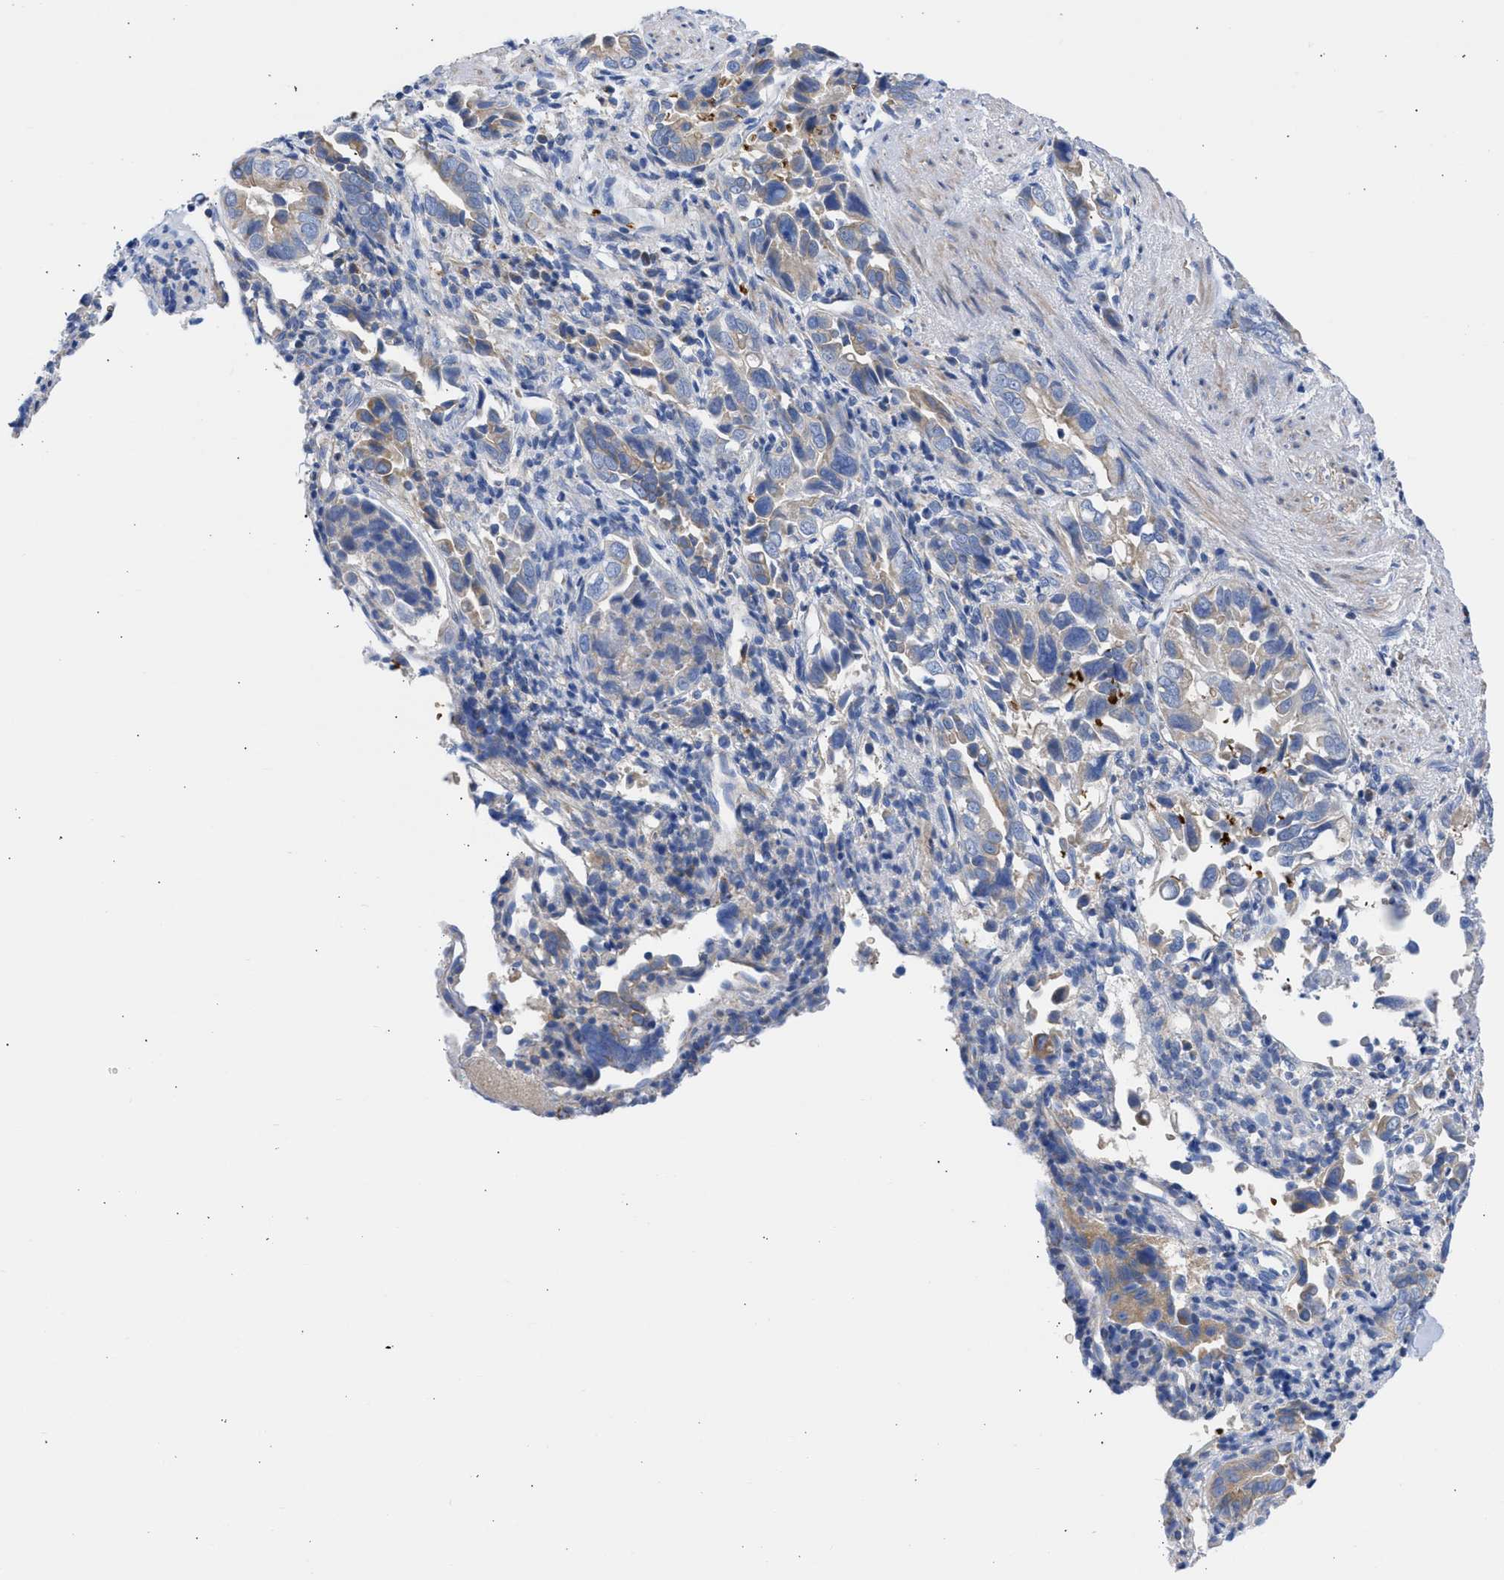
{"staining": {"intensity": "moderate", "quantity": "<25%", "location": "cytoplasmic/membranous"}, "tissue": "liver cancer", "cell_type": "Tumor cells", "image_type": "cancer", "snomed": [{"axis": "morphology", "description": "Cholangiocarcinoma"}, {"axis": "topography", "description": "Liver"}], "caption": "The image displays immunohistochemical staining of cholangiocarcinoma (liver). There is moderate cytoplasmic/membranous expression is seen in about <25% of tumor cells.", "gene": "BTG3", "patient": {"sex": "female", "age": 79}}